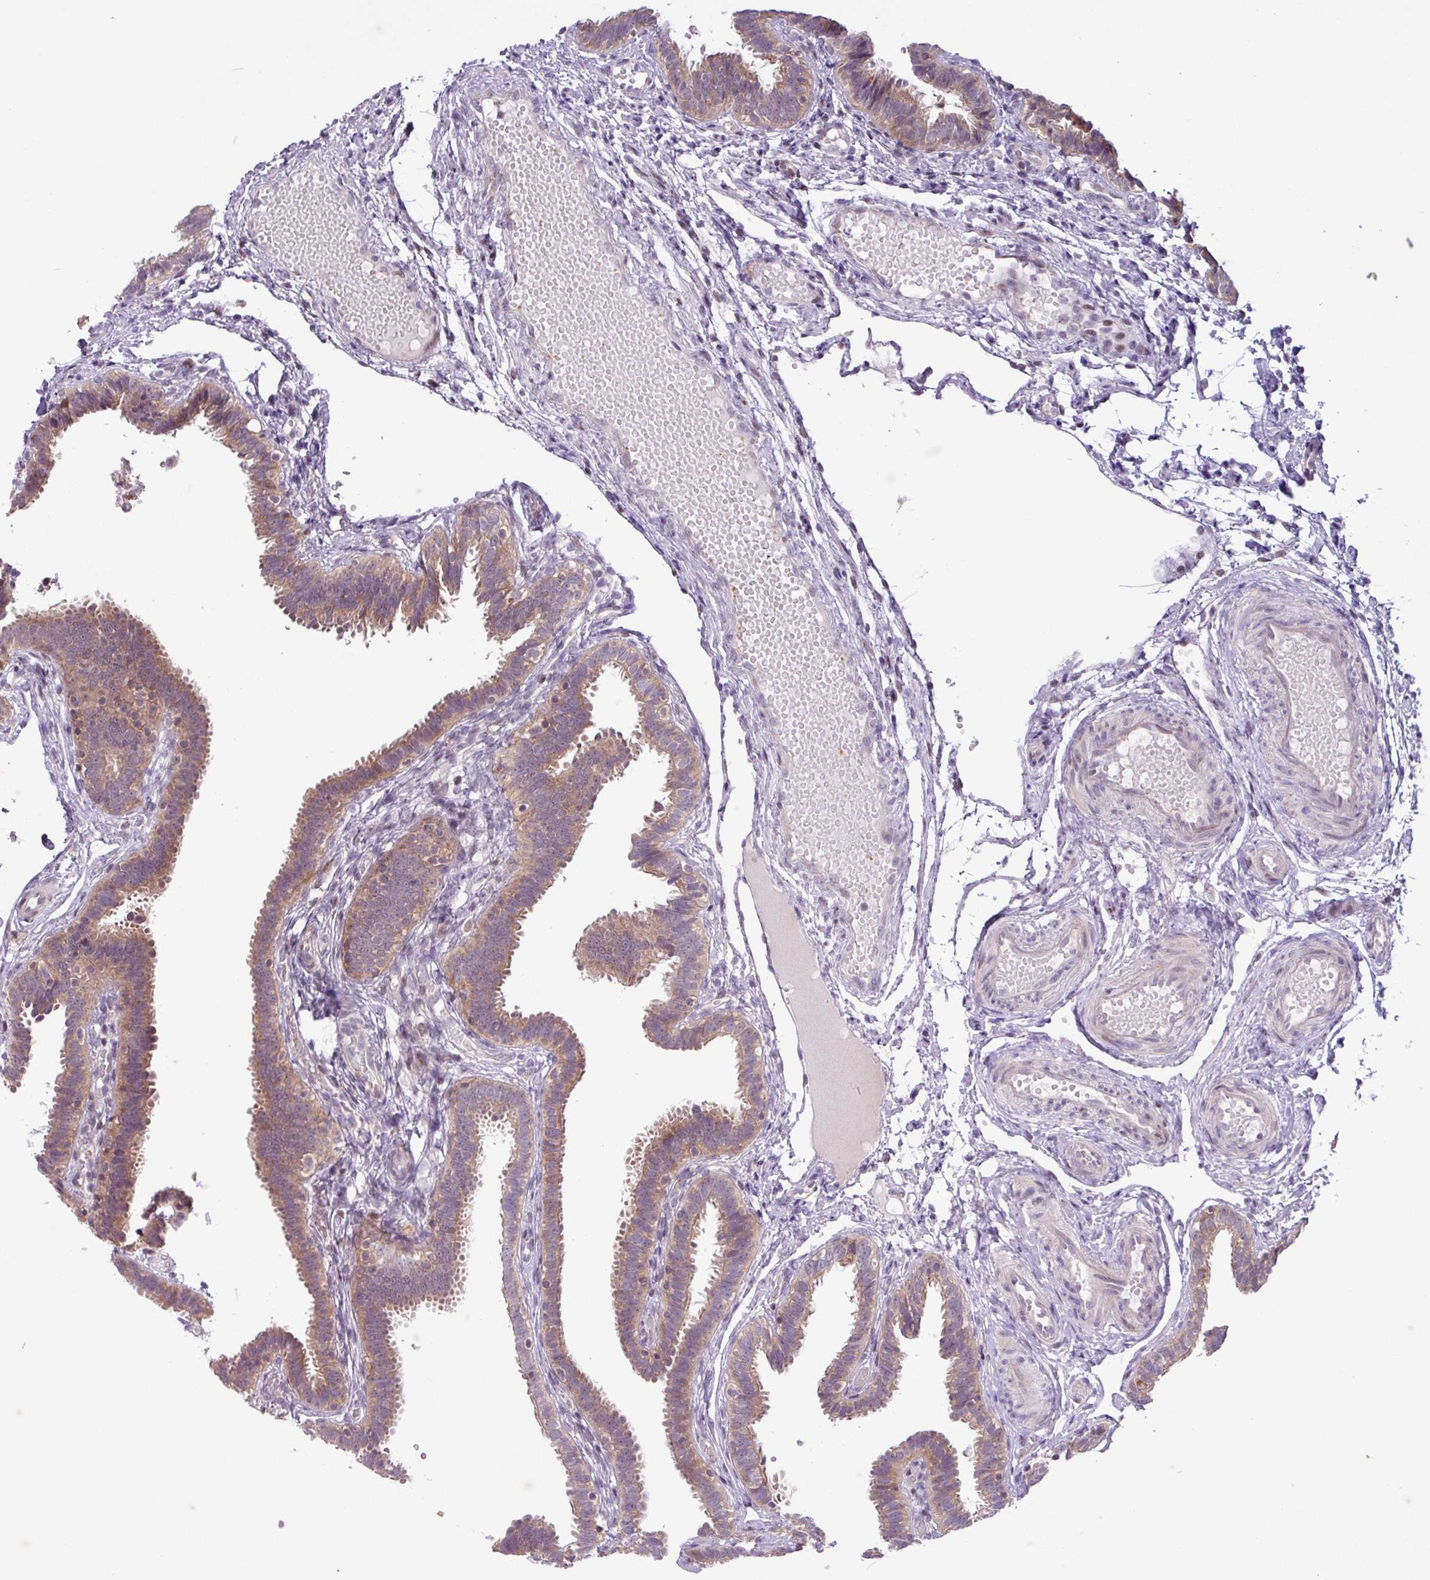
{"staining": {"intensity": "moderate", "quantity": ">75%", "location": "cytoplasmic/membranous,nuclear"}, "tissue": "fallopian tube", "cell_type": "Glandular cells", "image_type": "normal", "snomed": [{"axis": "morphology", "description": "Normal tissue, NOS"}, {"axis": "topography", "description": "Fallopian tube"}], "caption": "Protein expression analysis of normal fallopian tube demonstrates moderate cytoplasmic/membranous,nuclear expression in approximately >75% of glandular cells.", "gene": "RTL3", "patient": {"sex": "female", "age": 37}}